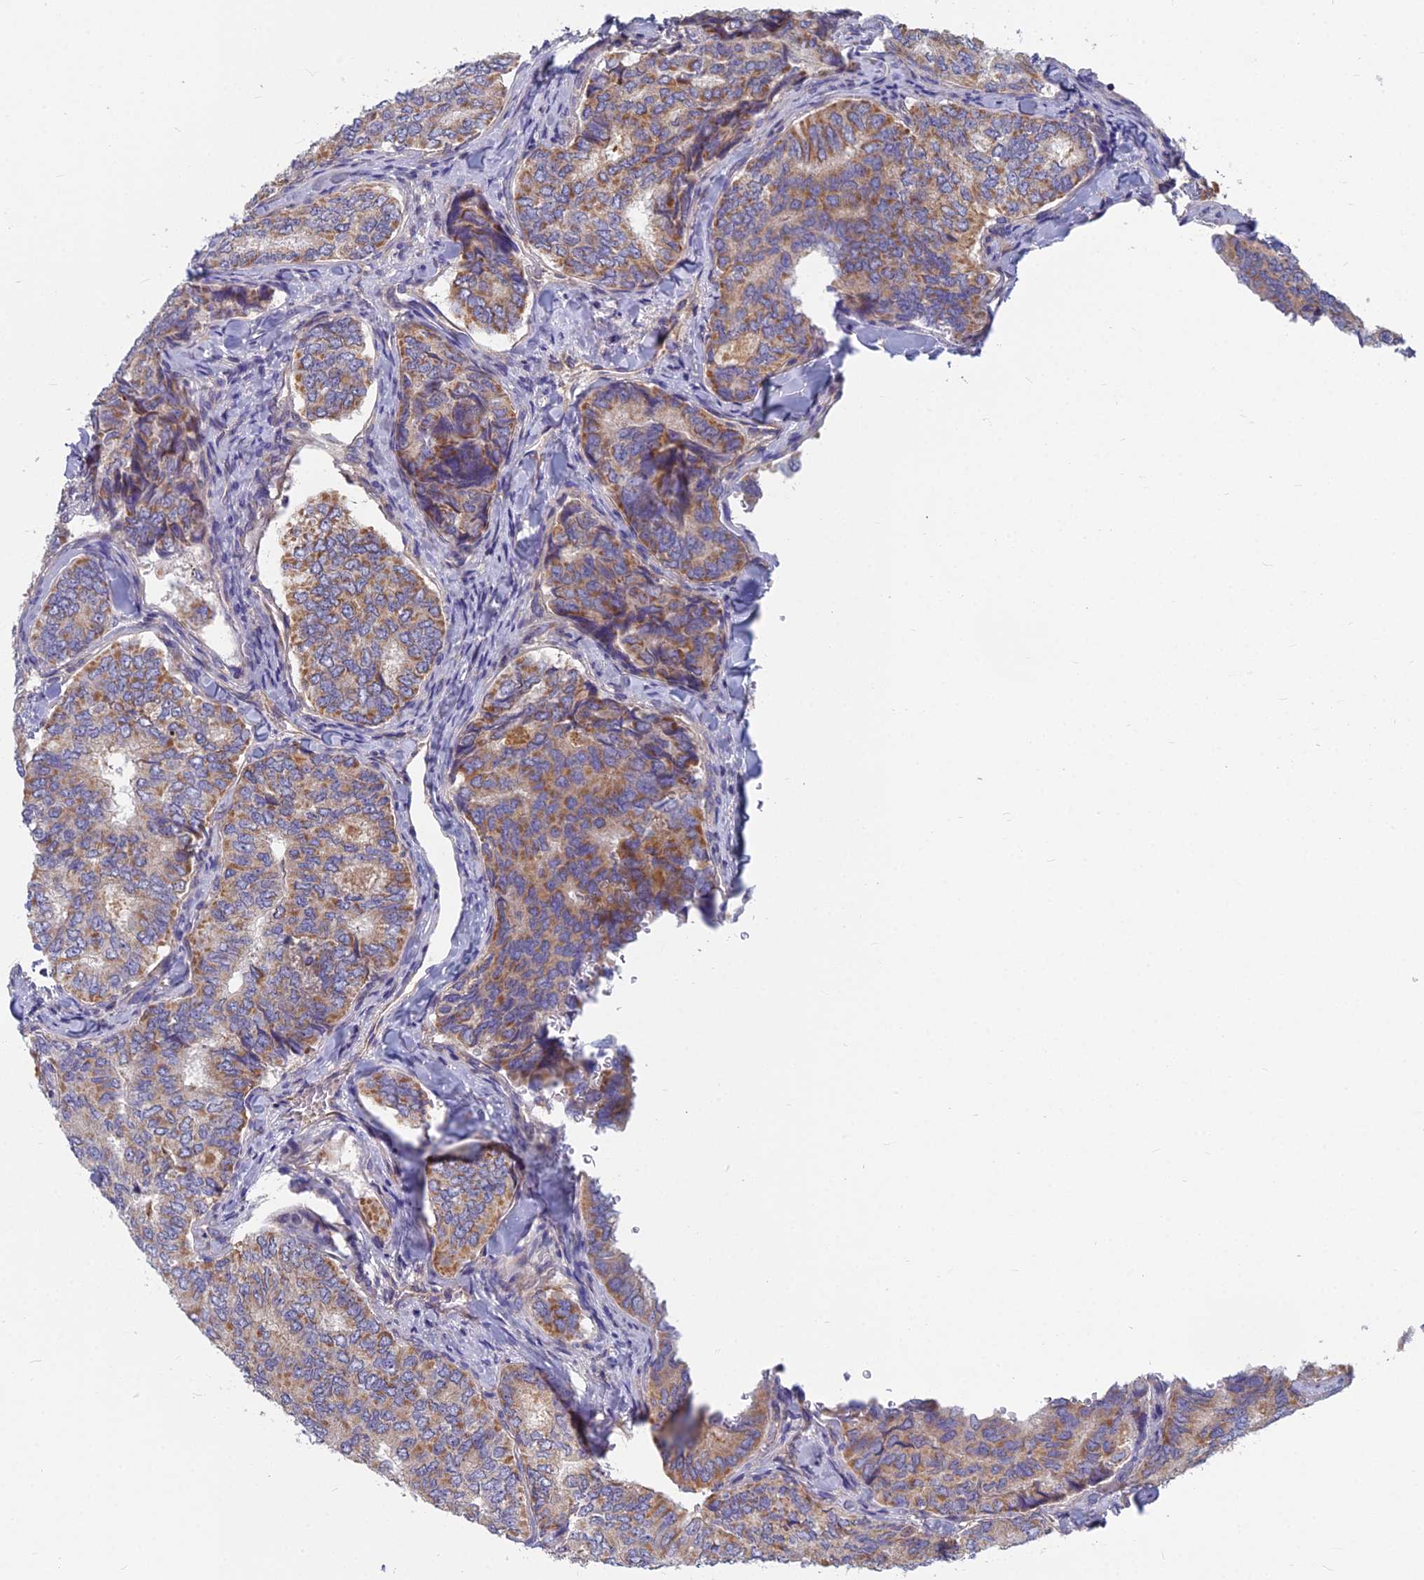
{"staining": {"intensity": "moderate", "quantity": ">75%", "location": "cytoplasmic/membranous"}, "tissue": "thyroid cancer", "cell_type": "Tumor cells", "image_type": "cancer", "snomed": [{"axis": "morphology", "description": "Papillary adenocarcinoma, NOS"}, {"axis": "topography", "description": "Thyroid gland"}], "caption": "Immunohistochemistry (IHC) of papillary adenocarcinoma (thyroid) displays medium levels of moderate cytoplasmic/membranous positivity in about >75% of tumor cells.", "gene": "COX20", "patient": {"sex": "female", "age": 35}}